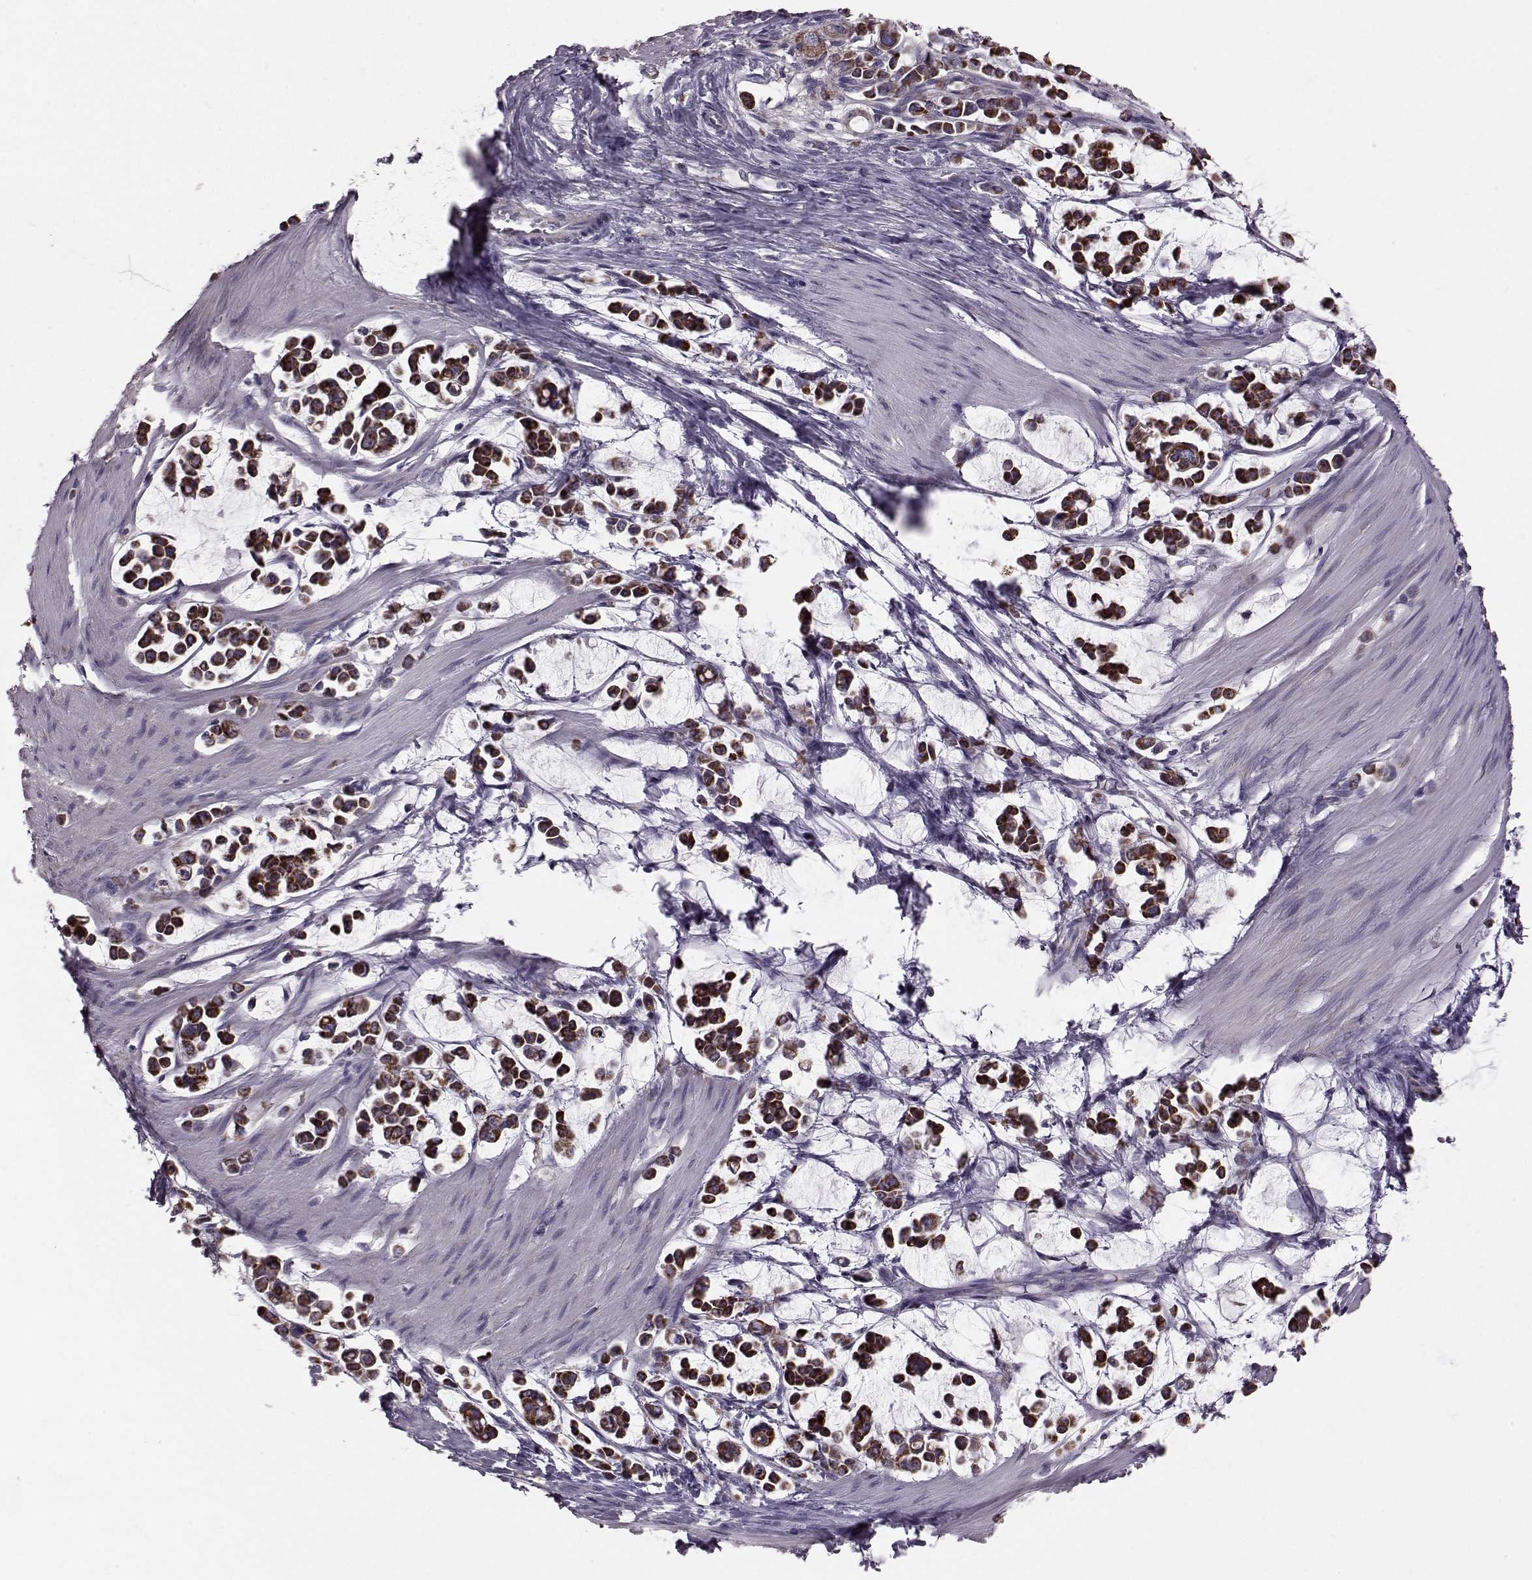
{"staining": {"intensity": "strong", "quantity": ">75%", "location": "cytoplasmic/membranous"}, "tissue": "stomach cancer", "cell_type": "Tumor cells", "image_type": "cancer", "snomed": [{"axis": "morphology", "description": "Adenocarcinoma, NOS"}, {"axis": "topography", "description": "Stomach"}], "caption": "Protein expression analysis of stomach cancer exhibits strong cytoplasmic/membranous expression in about >75% of tumor cells. (IHC, brightfield microscopy, high magnification).", "gene": "FAM8A1", "patient": {"sex": "male", "age": 82}}